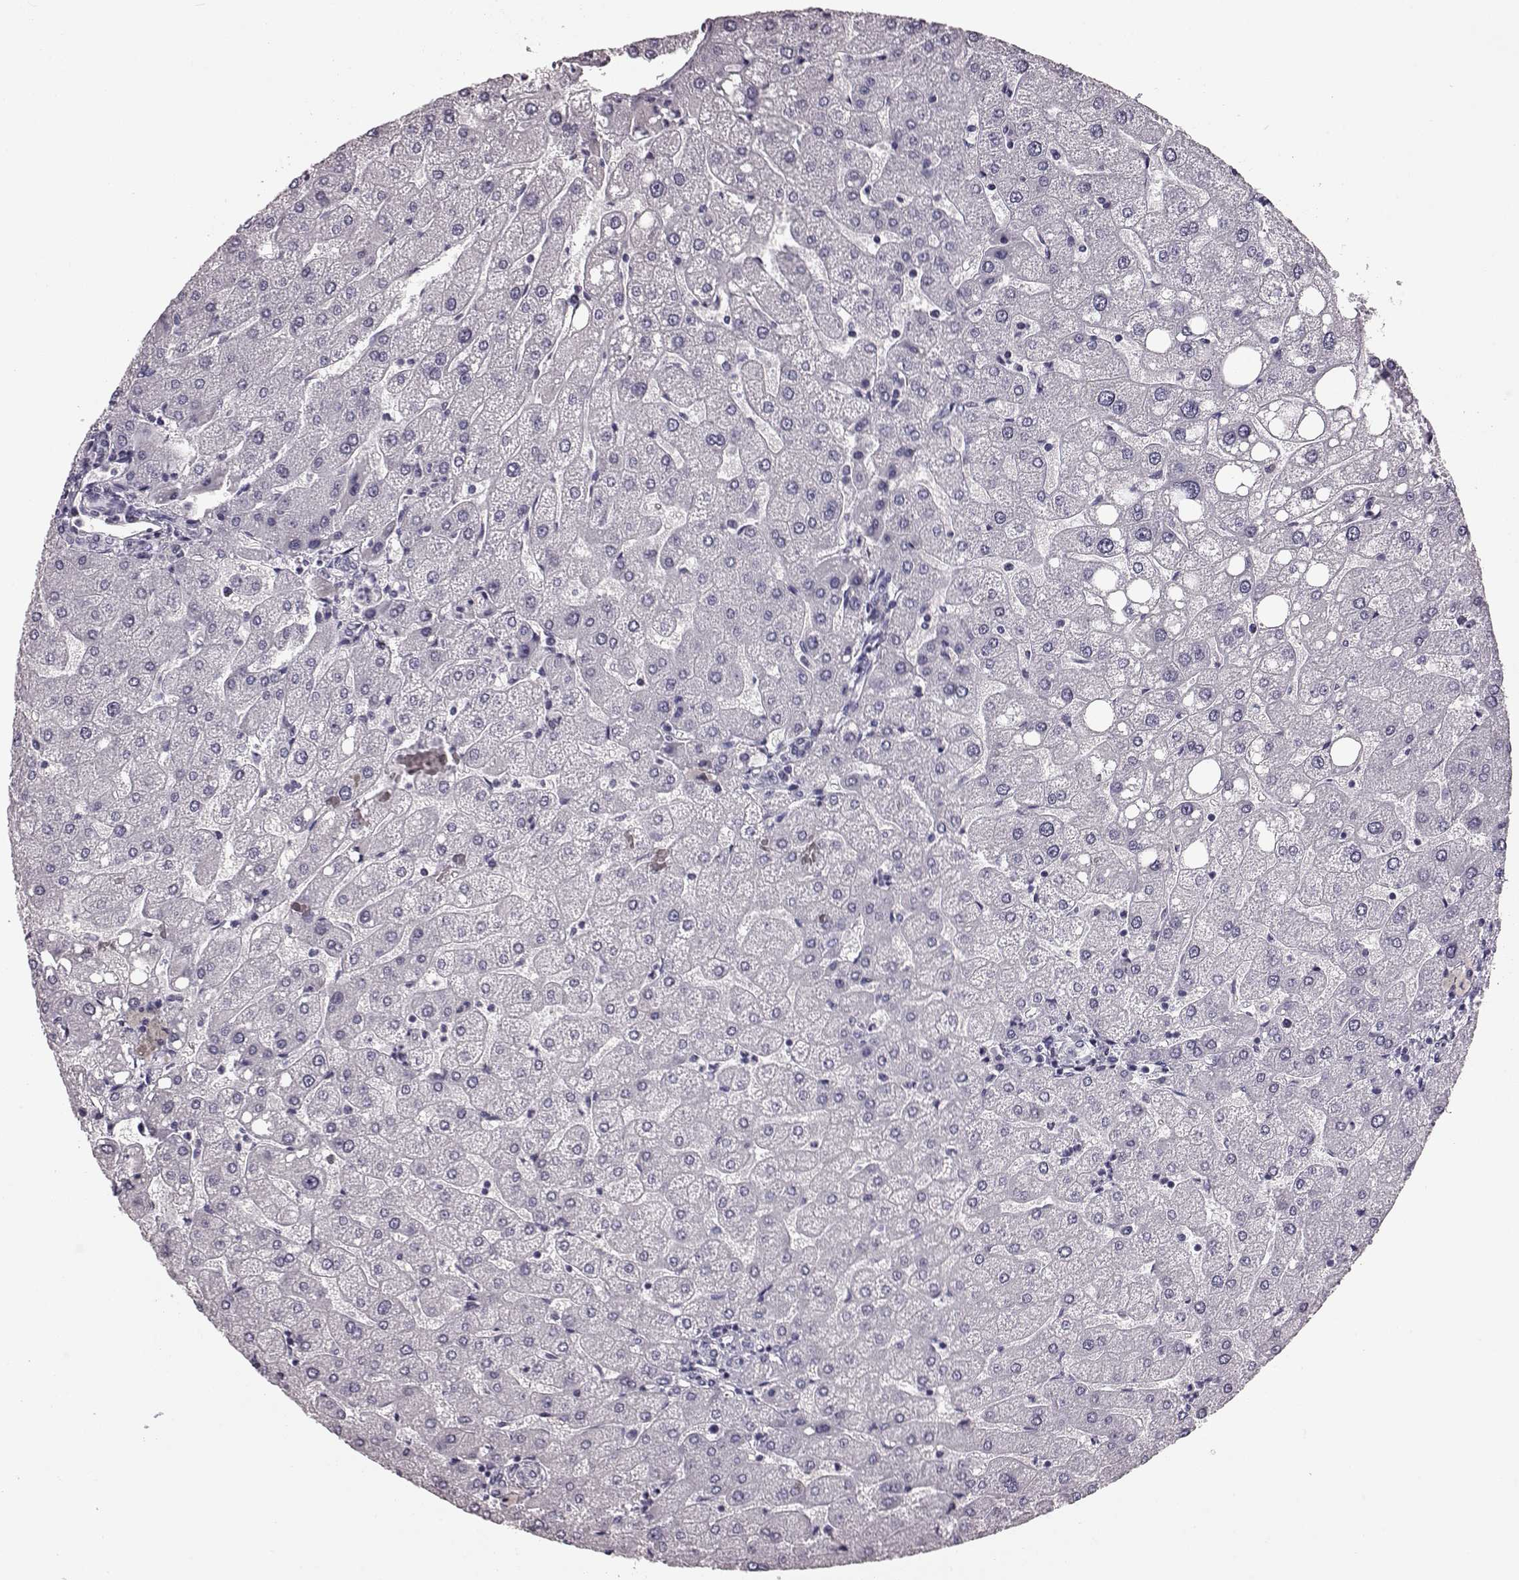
{"staining": {"intensity": "negative", "quantity": "none", "location": "none"}, "tissue": "liver", "cell_type": "Cholangiocytes", "image_type": "normal", "snomed": [{"axis": "morphology", "description": "Normal tissue, NOS"}, {"axis": "topography", "description": "Liver"}], "caption": "This image is of normal liver stained with immunohistochemistry to label a protein in brown with the nuclei are counter-stained blue. There is no staining in cholangiocytes. (Brightfield microscopy of DAB immunohistochemistry (IHC) at high magnification).", "gene": "AIPL1", "patient": {"sex": "male", "age": 67}}